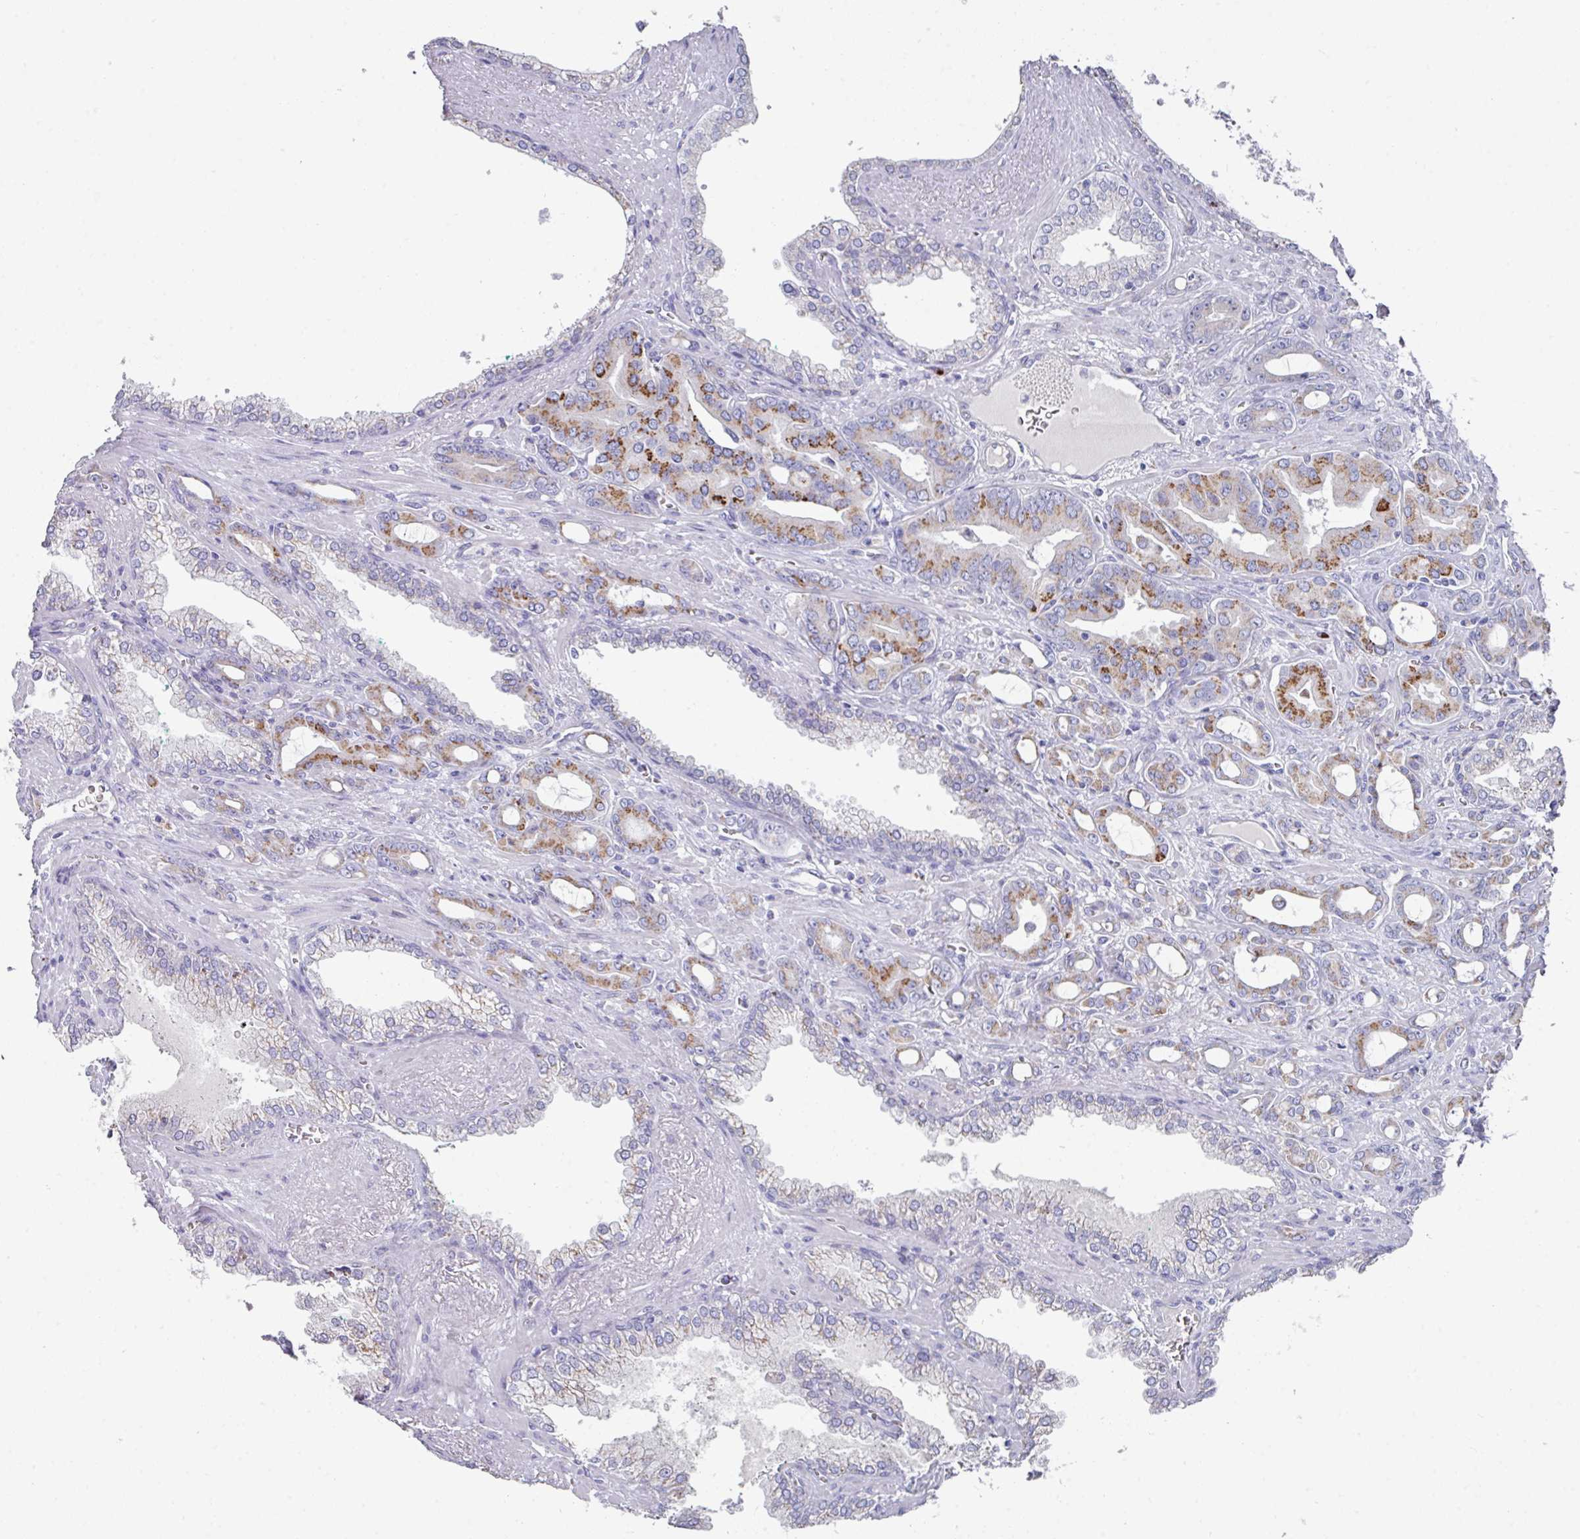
{"staining": {"intensity": "moderate", "quantity": "25%-75%", "location": "cytoplasmic/membranous"}, "tissue": "prostate cancer", "cell_type": "Tumor cells", "image_type": "cancer", "snomed": [{"axis": "morphology", "description": "Adenocarcinoma, High grade"}, {"axis": "topography", "description": "Prostate"}], "caption": "Immunohistochemical staining of prostate cancer reveals medium levels of moderate cytoplasmic/membranous positivity in approximately 25%-75% of tumor cells.", "gene": "VKORC1L1", "patient": {"sex": "male", "age": 72}}